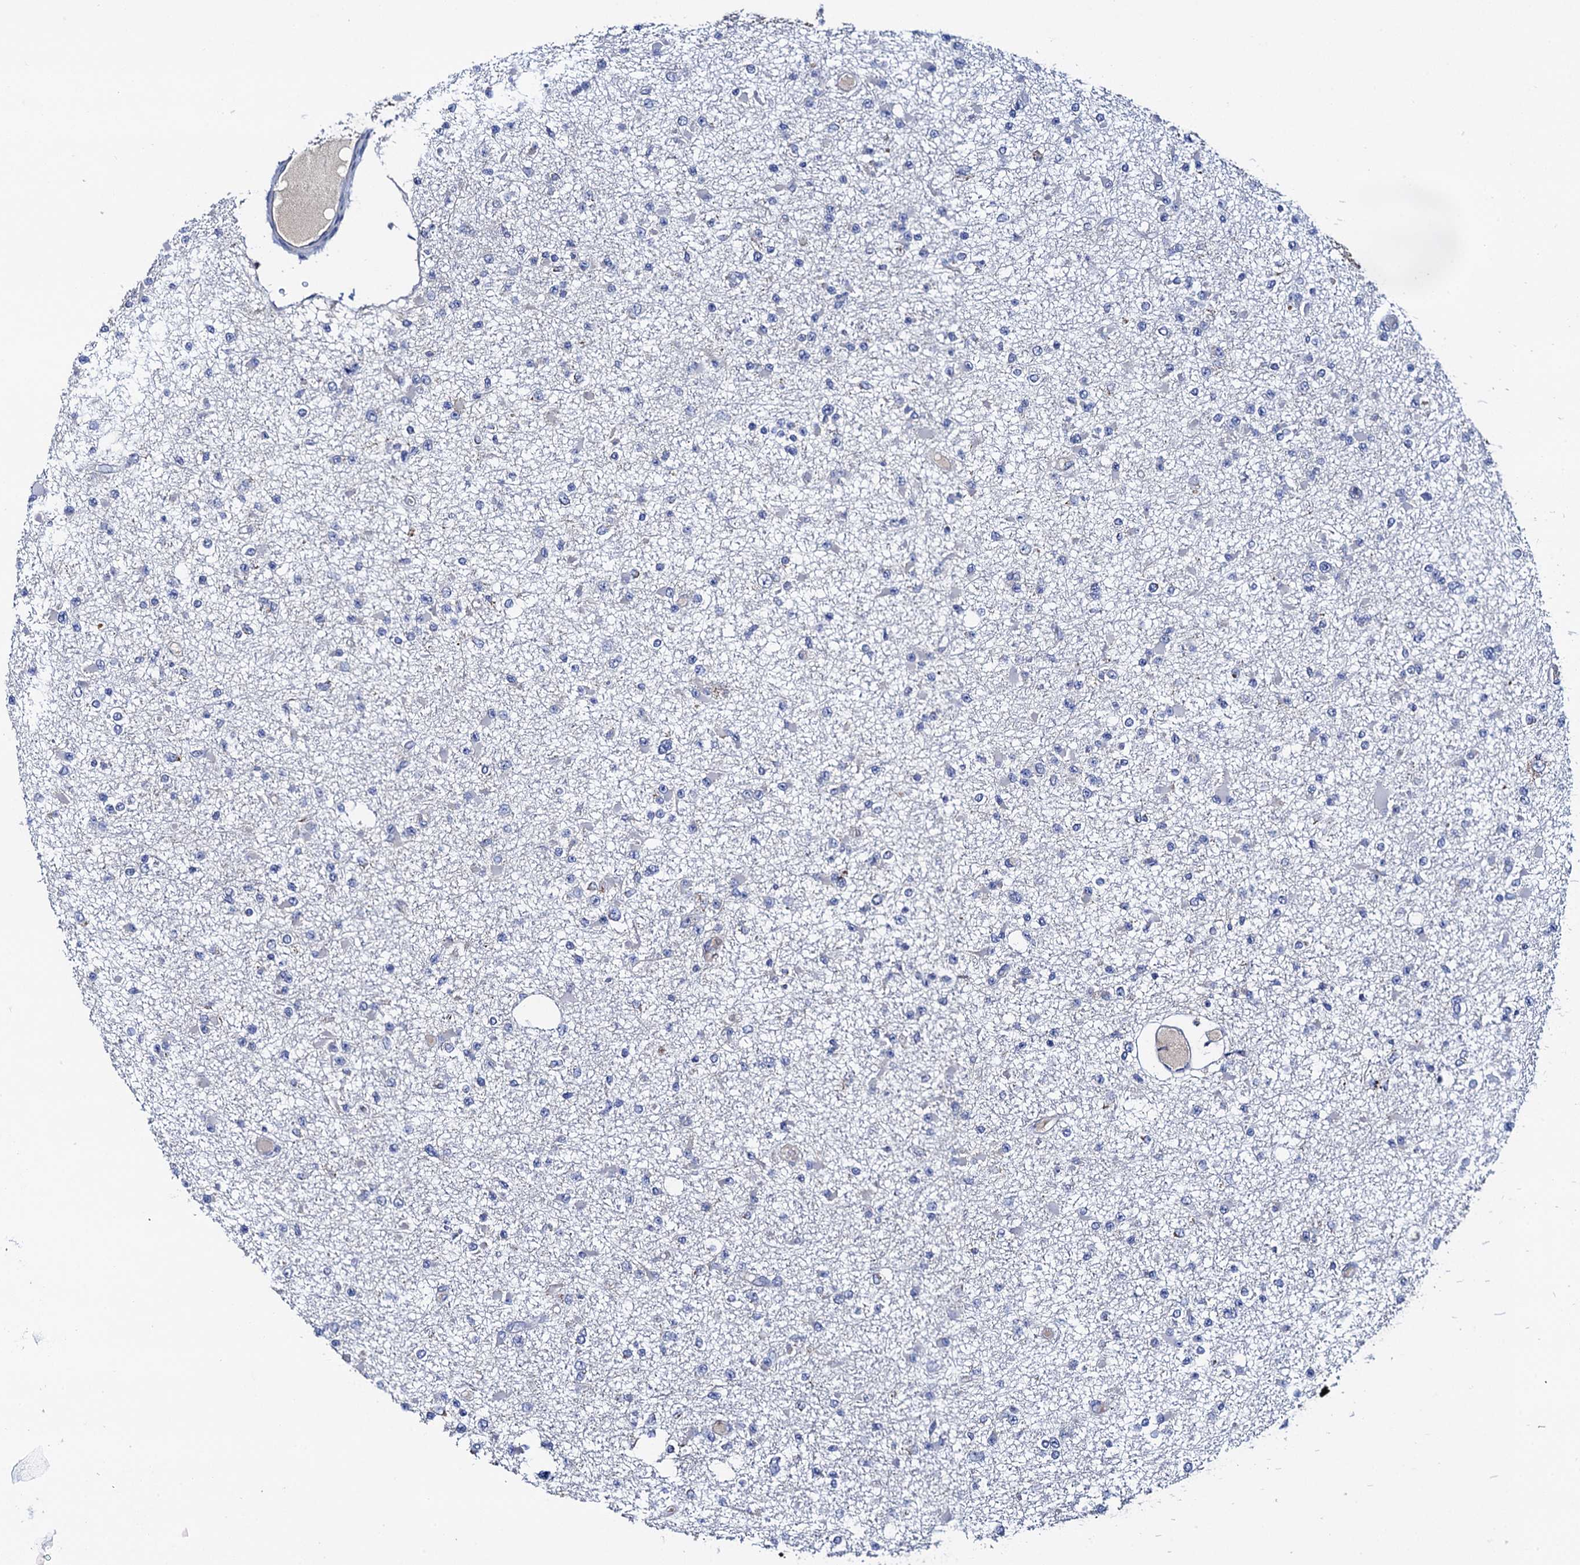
{"staining": {"intensity": "negative", "quantity": "none", "location": "none"}, "tissue": "glioma", "cell_type": "Tumor cells", "image_type": "cancer", "snomed": [{"axis": "morphology", "description": "Glioma, malignant, Low grade"}, {"axis": "topography", "description": "Brain"}], "caption": "IHC of malignant glioma (low-grade) demonstrates no staining in tumor cells.", "gene": "MRPL48", "patient": {"sex": "female", "age": 22}}